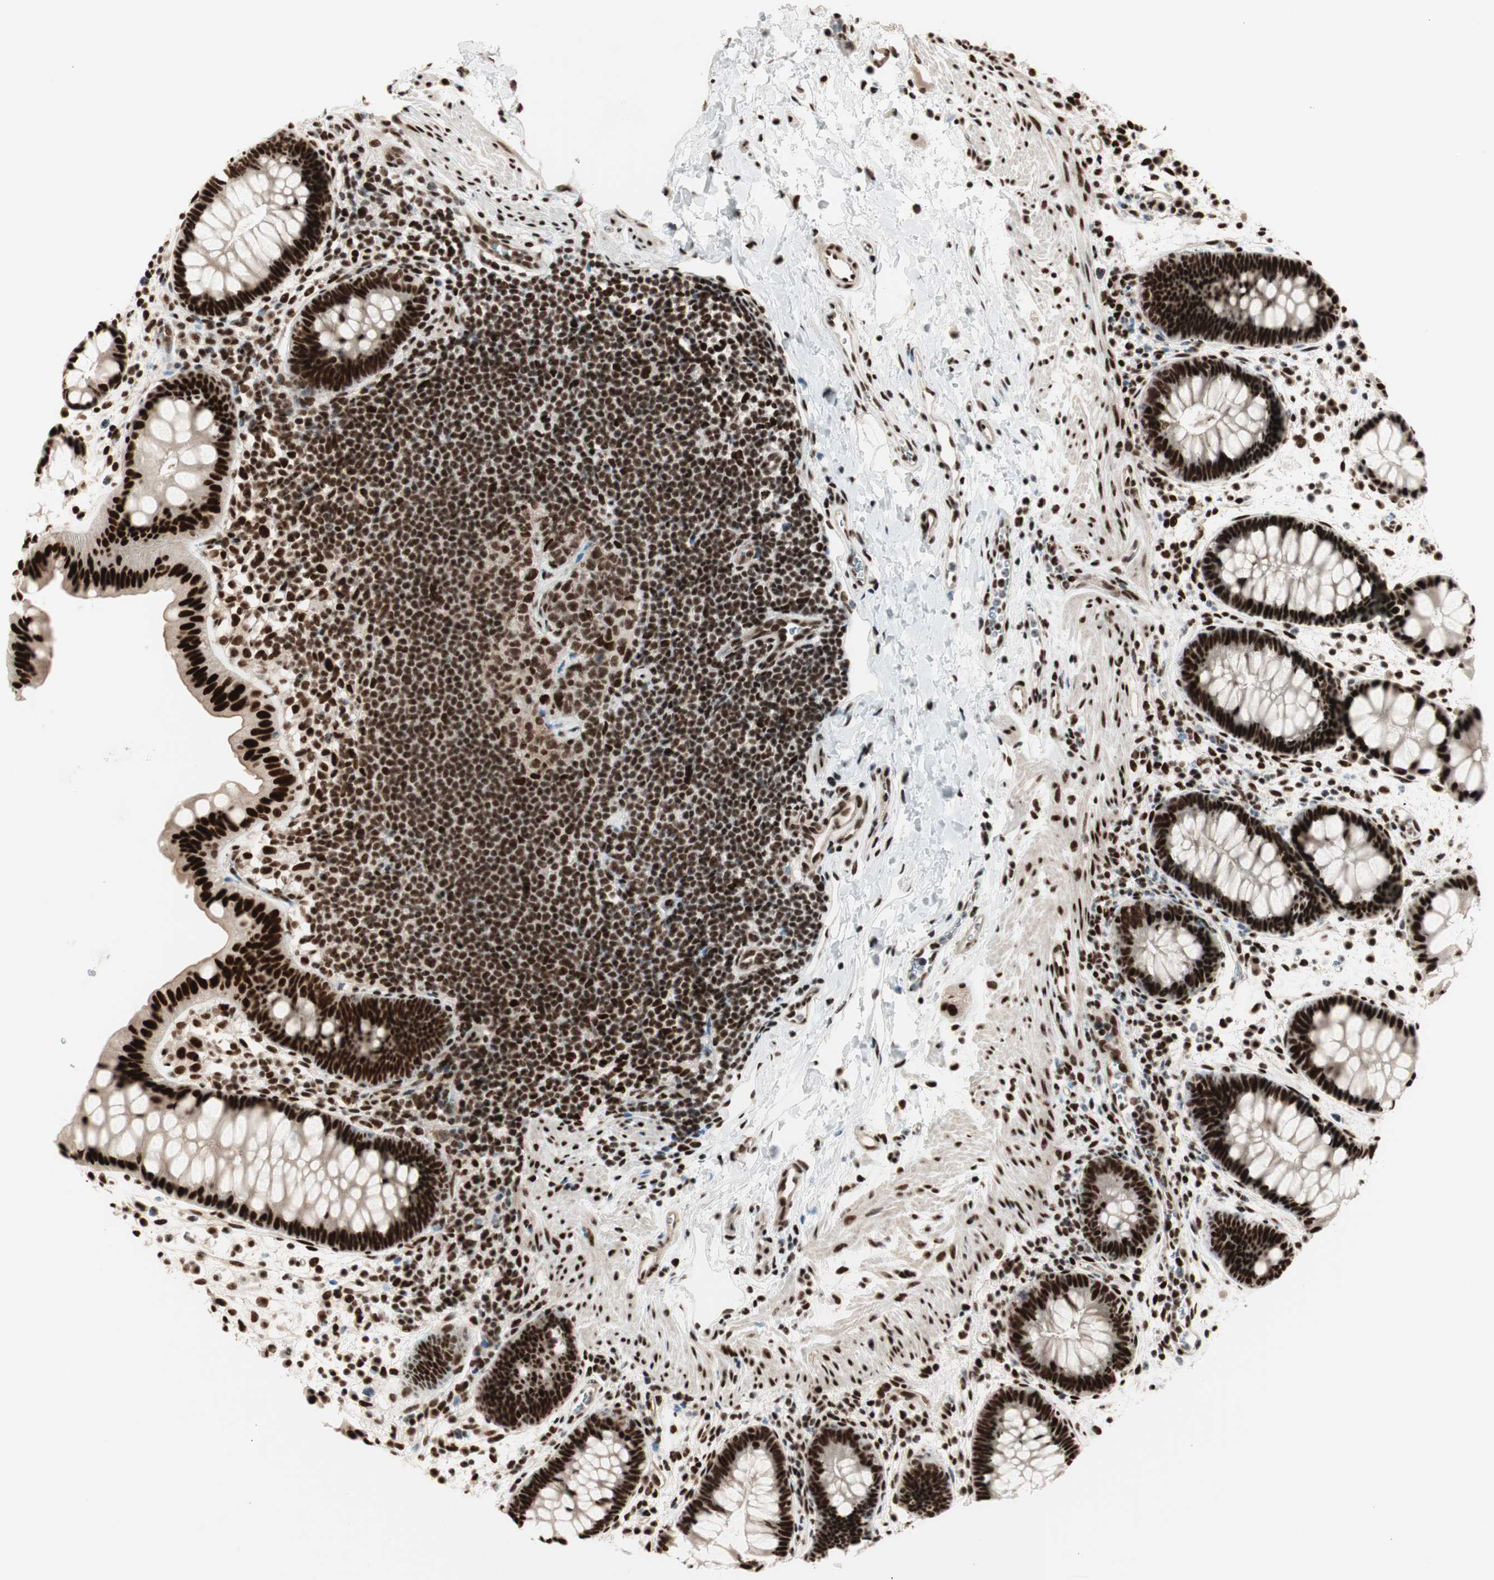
{"staining": {"intensity": "strong", "quantity": ">75%", "location": "nuclear"}, "tissue": "rectum", "cell_type": "Glandular cells", "image_type": "normal", "snomed": [{"axis": "morphology", "description": "Normal tissue, NOS"}, {"axis": "topography", "description": "Rectum"}], "caption": "Rectum stained for a protein (brown) exhibits strong nuclear positive staining in about >75% of glandular cells.", "gene": "HEXIM1", "patient": {"sex": "female", "age": 24}}